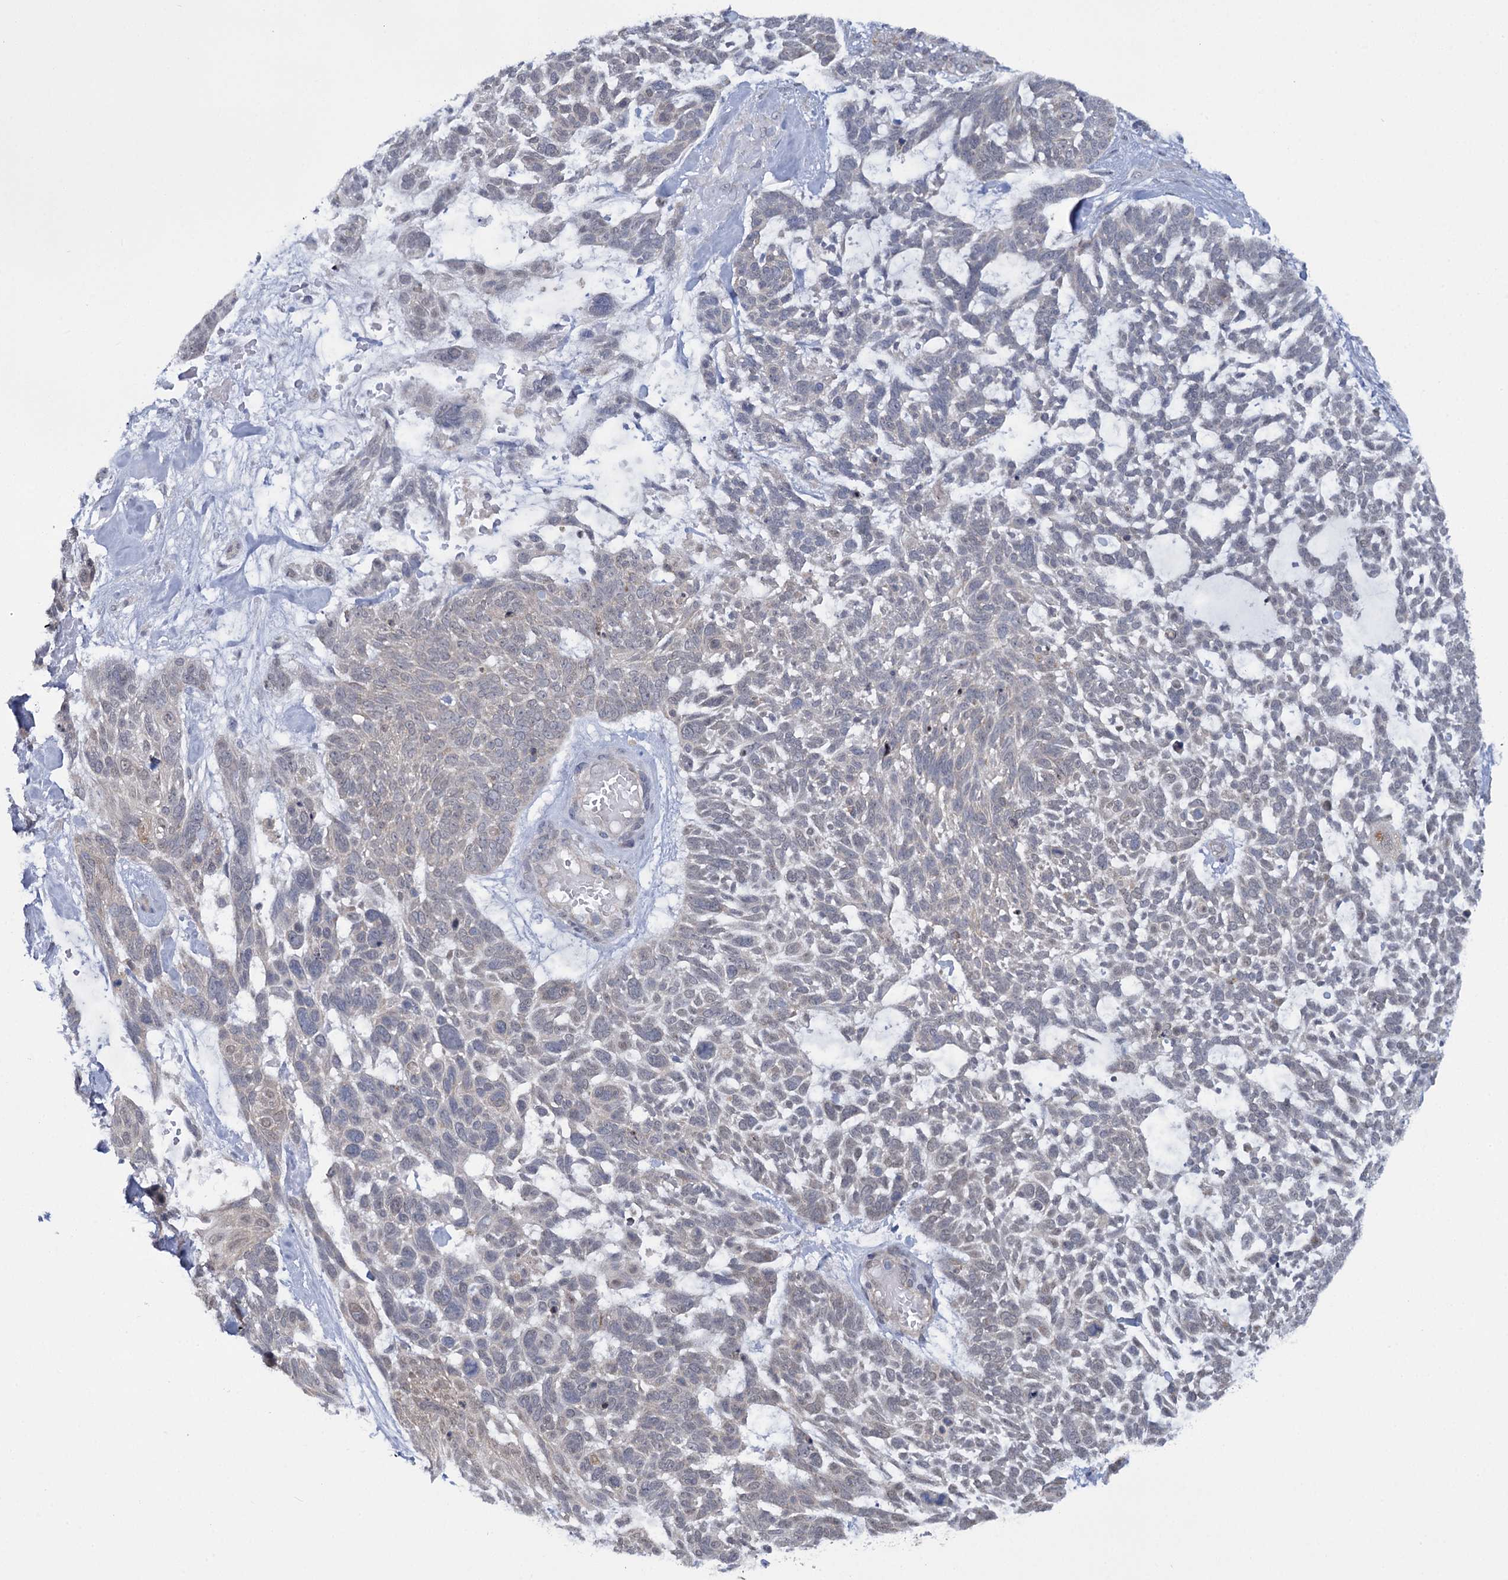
{"staining": {"intensity": "negative", "quantity": "none", "location": "none"}, "tissue": "skin cancer", "cell_type": "Tumor cells", "image_type": "cancer", "snomed": [{"axis": "morphology", "description": "Basal cell carcinoma"}, {"axis": "topography", "description": "Skin"}], "caption": "Immunohistochemical staining of human skin cancer displays no significant expression in tumor cells.", "gene": "MBLAC2", "patient": {"sex": "male", "age": 88}}